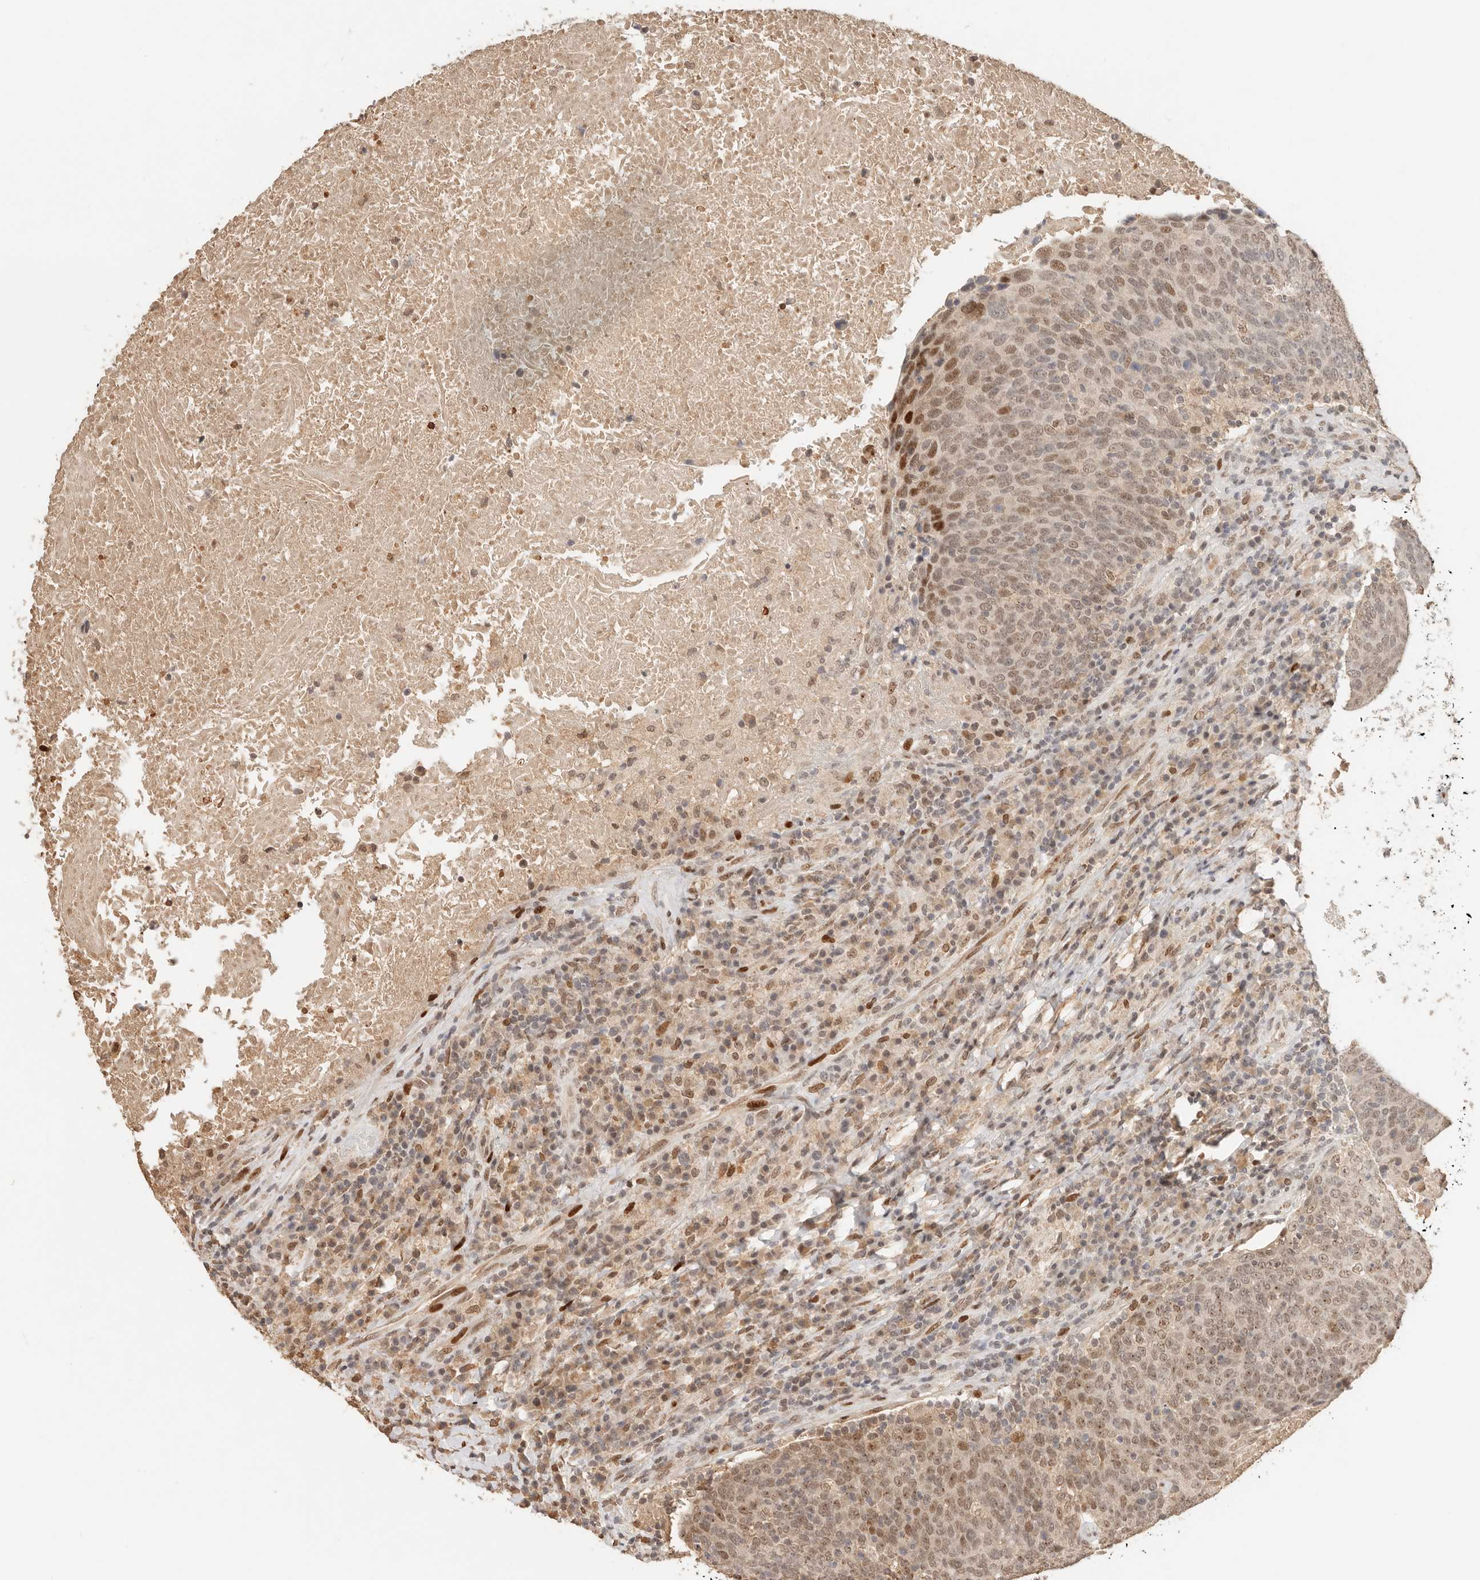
{"staining": {"intensity": "moderate", "quantity": ">75%", "location": "nuclear"}, "tissue": "head and neck cancer", "cell_type": "Tumor cells", "image_type": "cancer", "snomed": [{"axis": "morphology", "description": "Squamous cell carcinoma, NOS"}, {"axis": "morphology", "description": "Squamous cell carcinoma, metastatic, NOS"}, {"axis": "topography", "description": "Lymph node"}, {"axis": "topography", "description": "Head-Neck"}], "caption": "High-power microscopy captured an IHC image of squamous cell carcinoma (head and neck), revealing moderate nuclear expression in about >75% of tumor cells.", "gene": "NPAS2", "patient": {"sex": "male", "age": 62}}